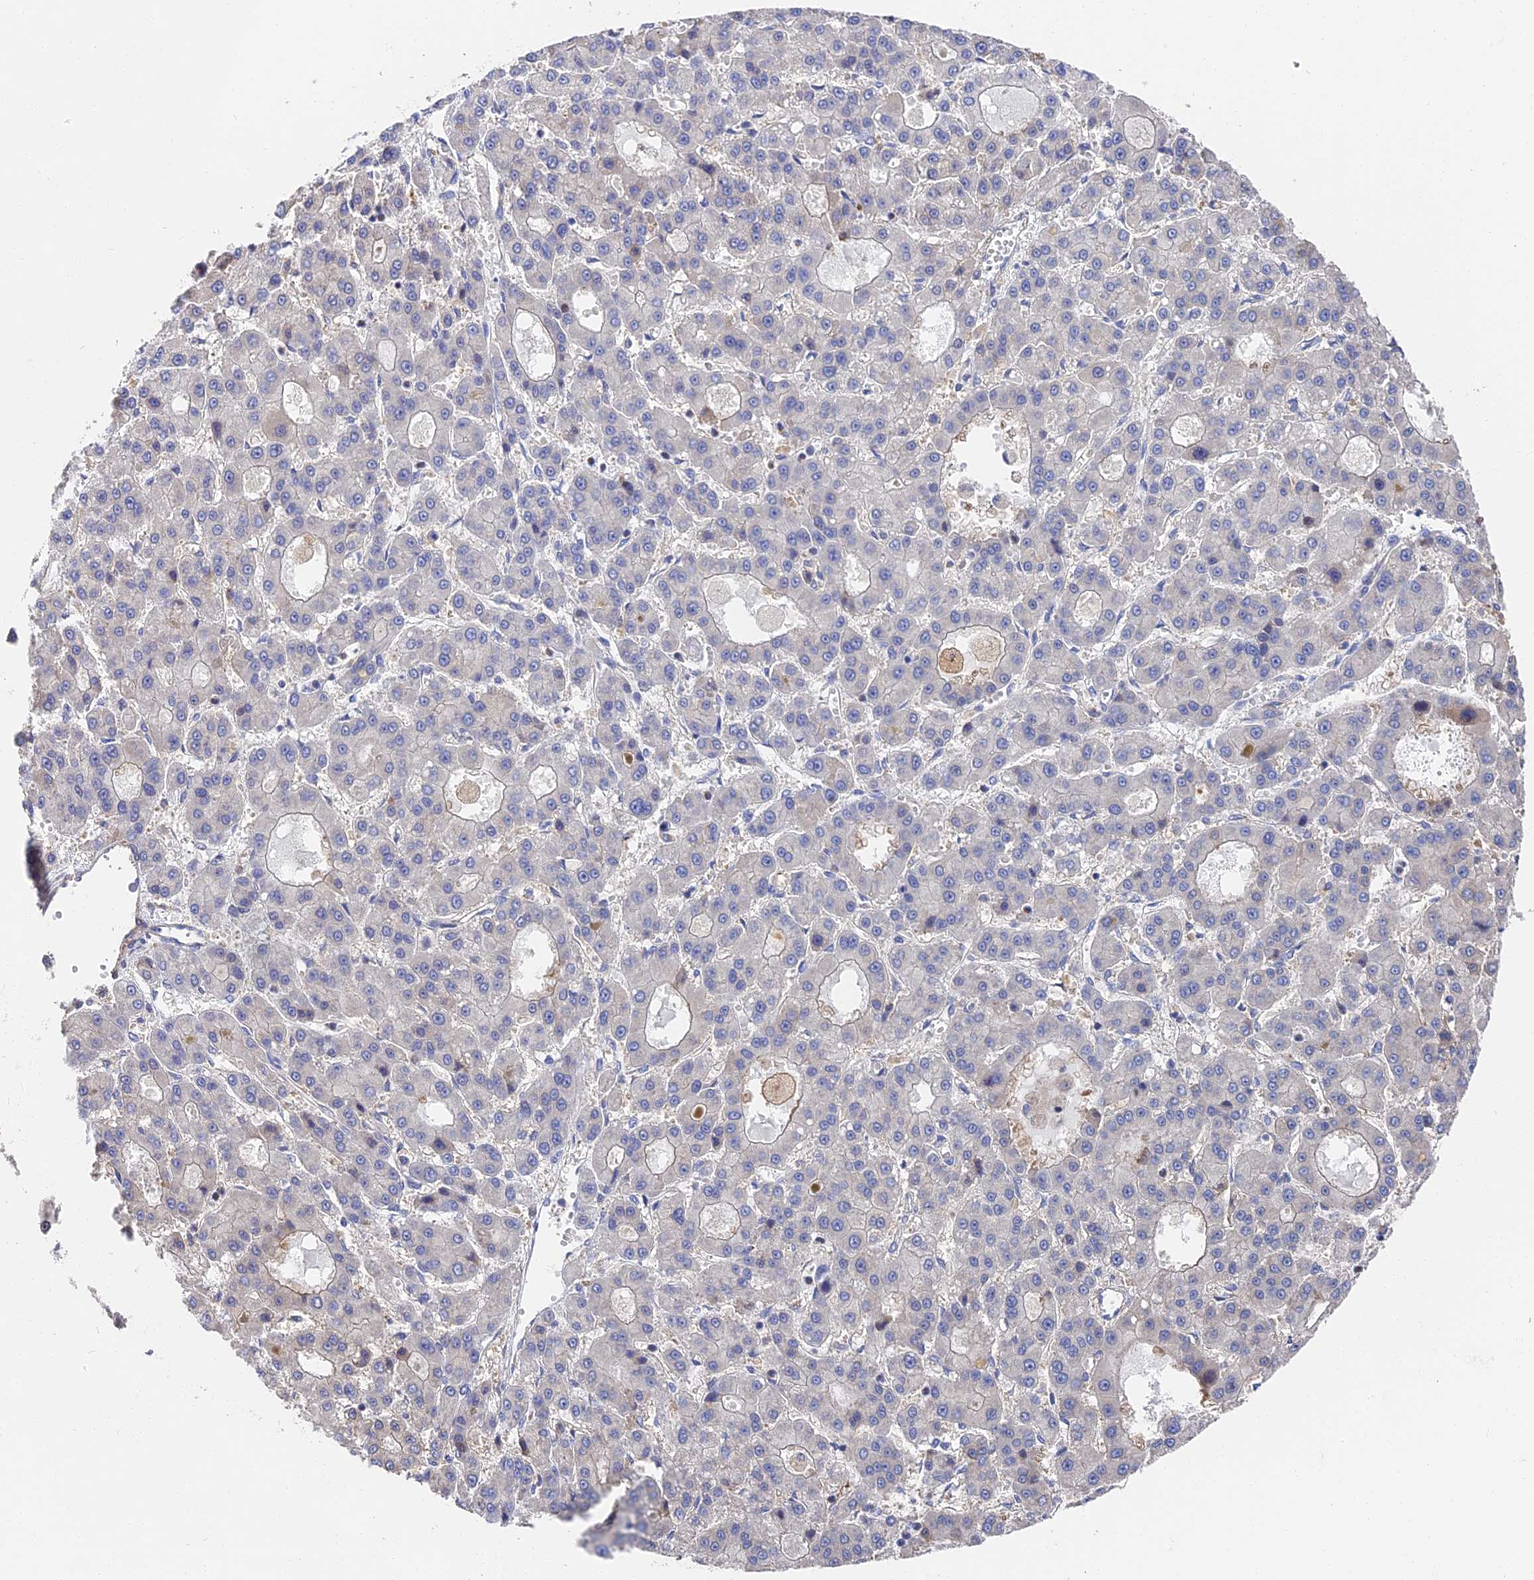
{"staining": {"intensity": "negative", "quantity": "none", "location": "none"}, "tissue": "liver cancer", "cell_type": "Tumor cells", "image_type": "cancer", "snomed": [{"axis": "morphology", "description": "Carcinoma, Hepatocellular, NOS"}, {"axis": "topography", "description": "Liver"}], "caption": "Human liver cancer stained for a protein using IHC displays no expression in tumor cells.", "gene": "CCDC113", "patient": {"sex": "male", "age": 70}}